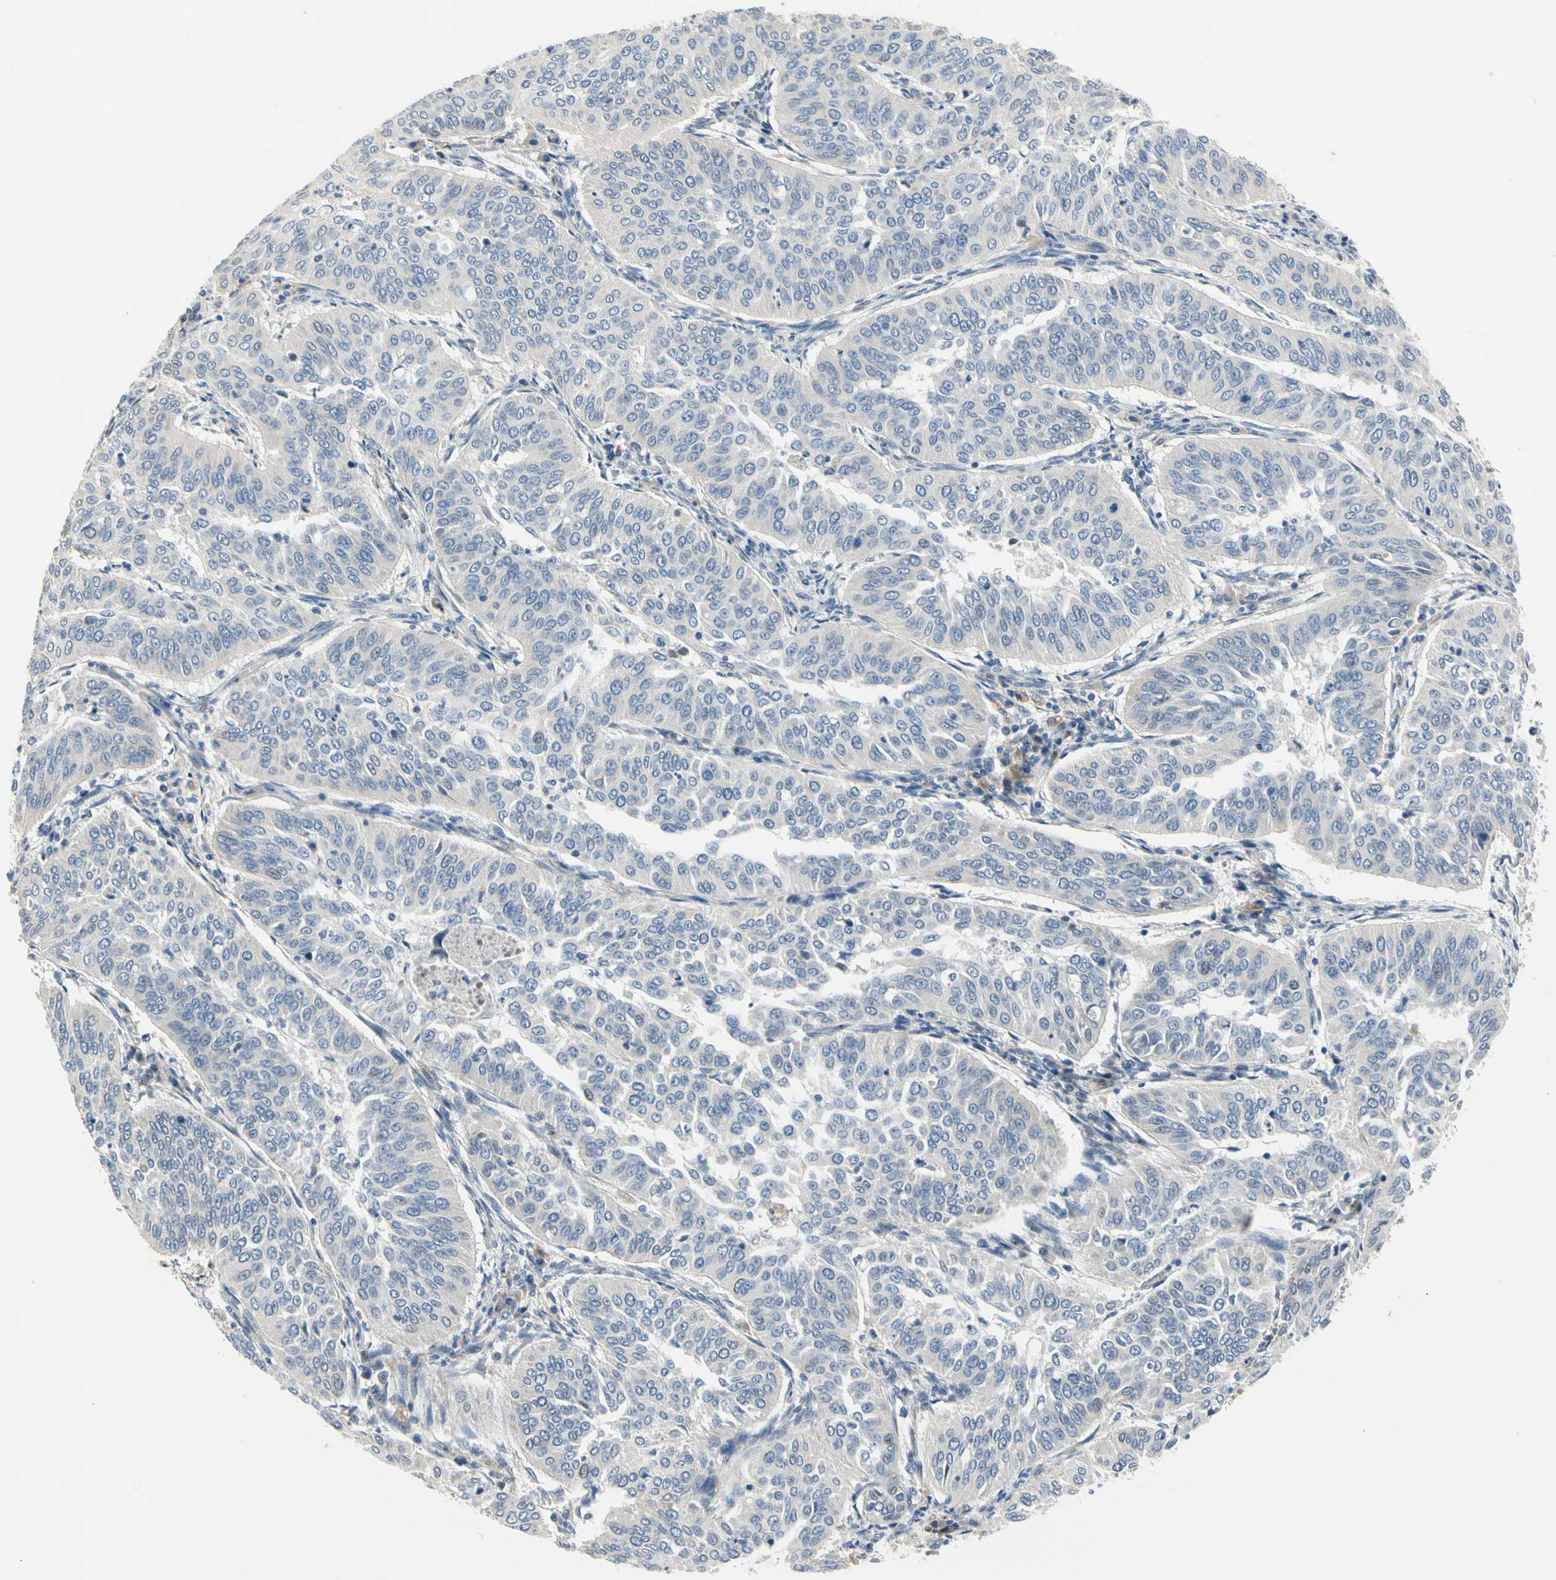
{"staining": {"intensity": "negative", "quantity": "none", "location": "none"}, "tissue": "cervical cancer", "cell_type": "Tumor cells", "image_type": "cancer", "snomed": [{"axis": "morphology", "description": "Normal tissue, NOS"}, {"axis": "morphology", "description": "Squamous cell carcinoma, NOS"}, {"axis": "topography", "description": "Cervix"}], "caption": "This histopathology image is of cervical cancer stained with immunohistochemistry (IHC) to label a protein in brown with the nuclei are counter-stained blue. There is no expression in tumor cells. The staining is performed using DAB brown chromogen with nuclei counter-stained in using hematoxylin.", "gene": "NFASC", "patient": {"sex": "female", "age": 39}}